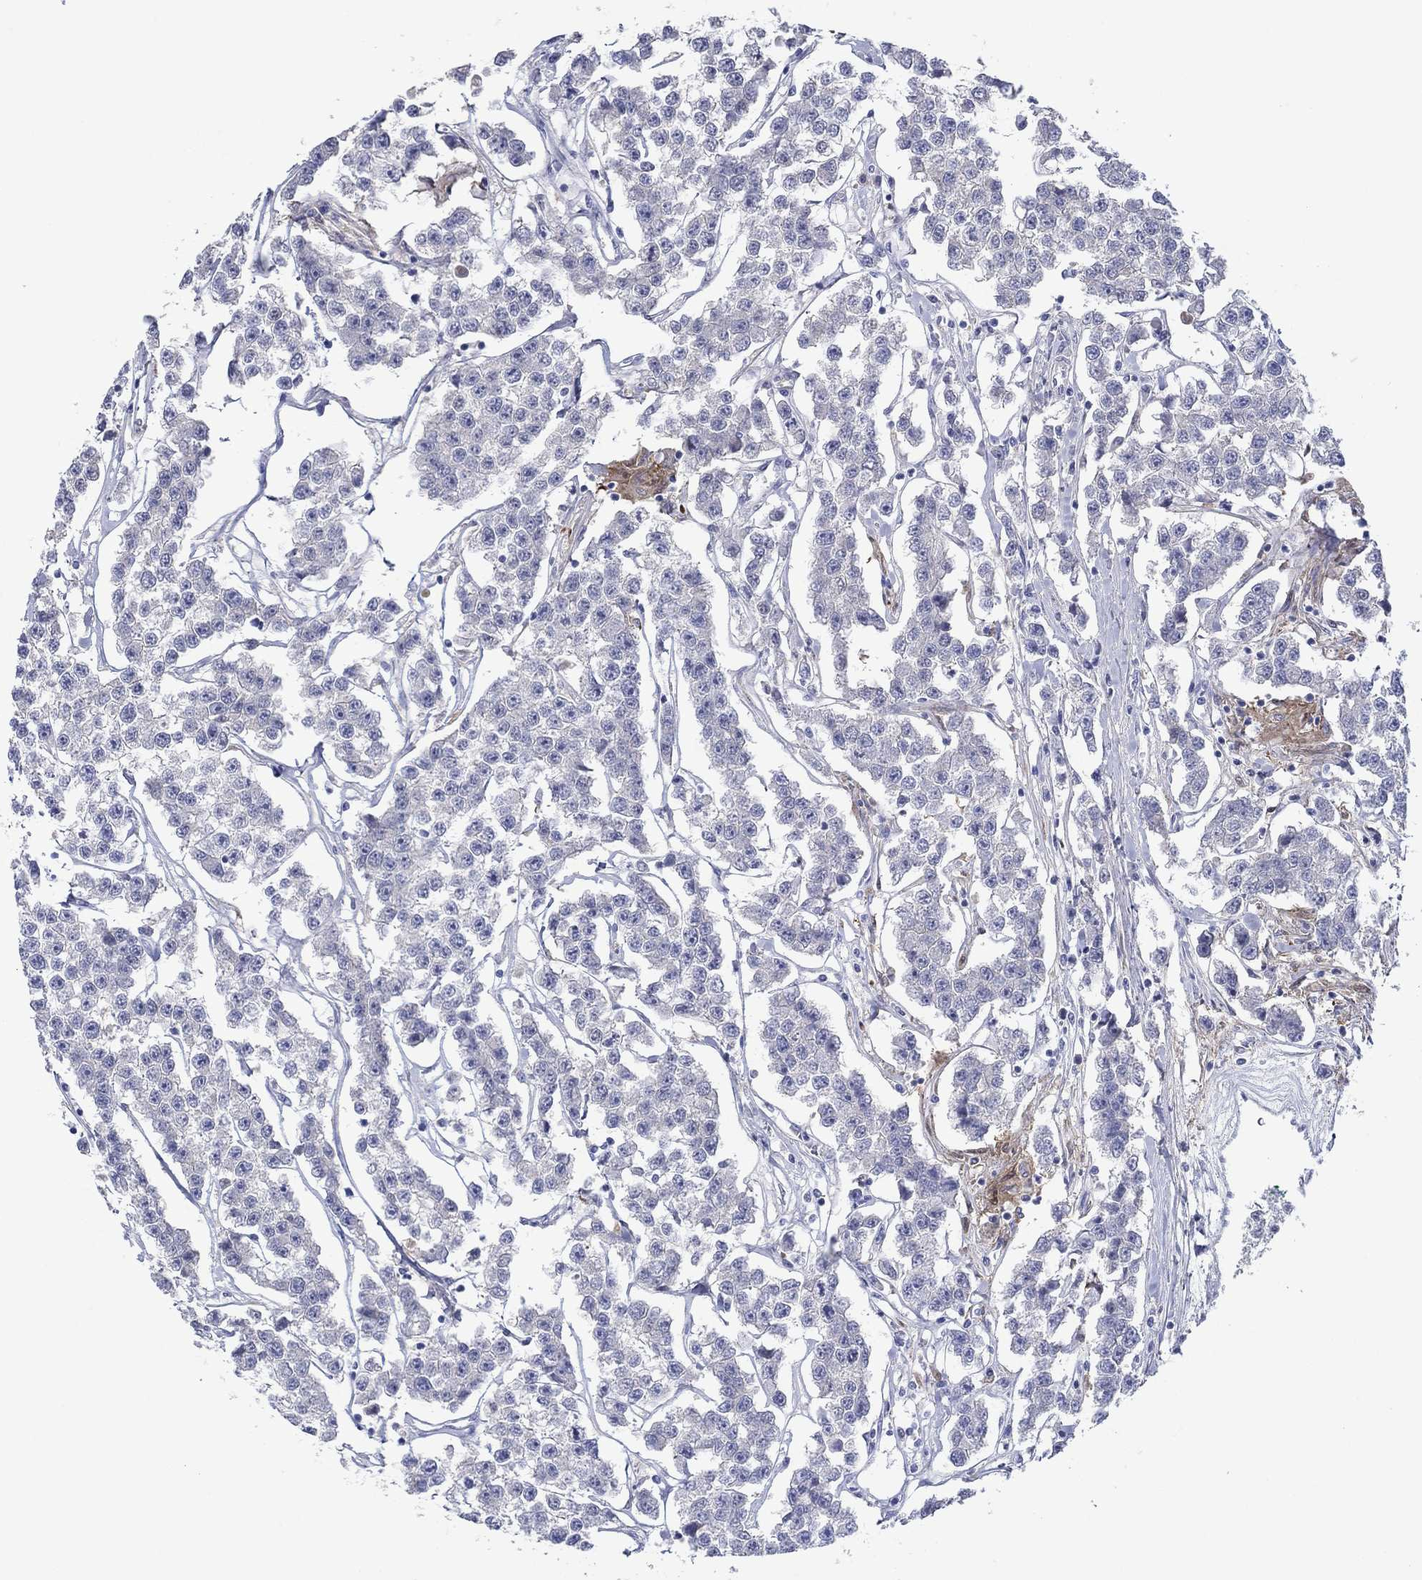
{"staining": {"intensity": "negative", "quantity": "none", "location": "none"}, "tissue": "testis cancer", "cell_type": "Tumor cells", "image_type": "cancer", "snomed": [{"axis": "morphology", "description": "Seminoma, NOS"}, {"axis": "topography", "description": "Testis"}], "caption": "Immunohistochemical staining of human testis cancer reveals no significant expression in tumor cells. The staining was performed using DAB to visualize the protein expression in brown, while the nuclei were stained in blue with hematoxylin (Magnification: 20x).", "gene": "HDC", "patient": {"sex": "male", "age": 59}}